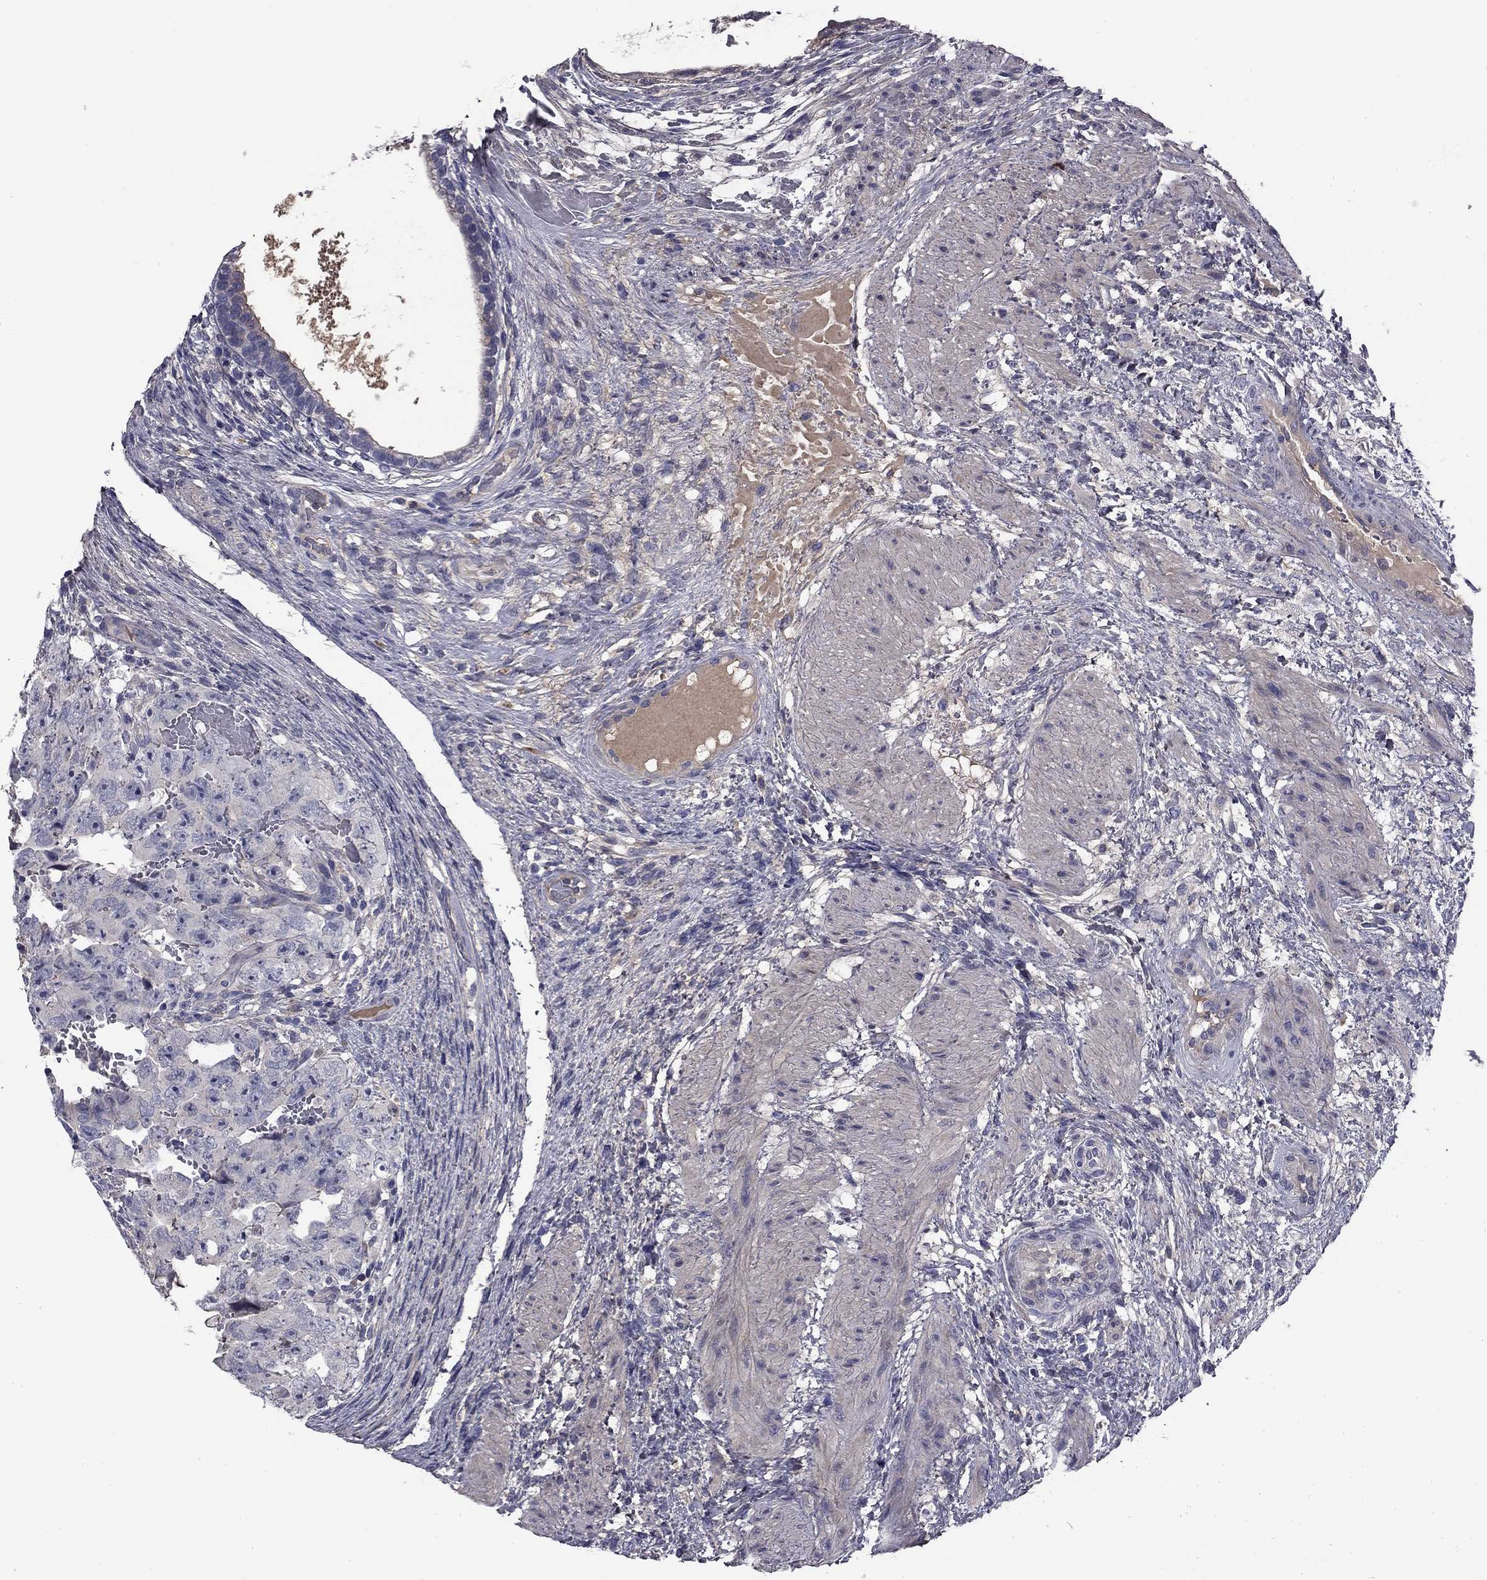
{"staining": {"intensity": "negative", "quantity": "none", "location": "none"}, "tissue": "testis cancer", "cell_type": "Tumor cells", "image_type": "cancer", "snomed": [{"axis": "morphology", "description": "Normal tissue, NOS"}, {"axis": "morphology", "description": "Carcinoma, Embryonal, NOS"}, {"axis": "topography", "description": "Testis"}, {"axis": "topography", "description": "Epididymis"}], "caption": "This histopathology image is of testis cancer (embryonal carcinoma) stained with IHC to label a protein in brown with the nuclei are counter-stained blue. There is no expression in tumor cells. The staining is performed using DAB brown chromogen with nuclei counter-stained in using hematoxylin.", "gene": "COL2A1", "patient": {"sex": "male", "age": 24}}